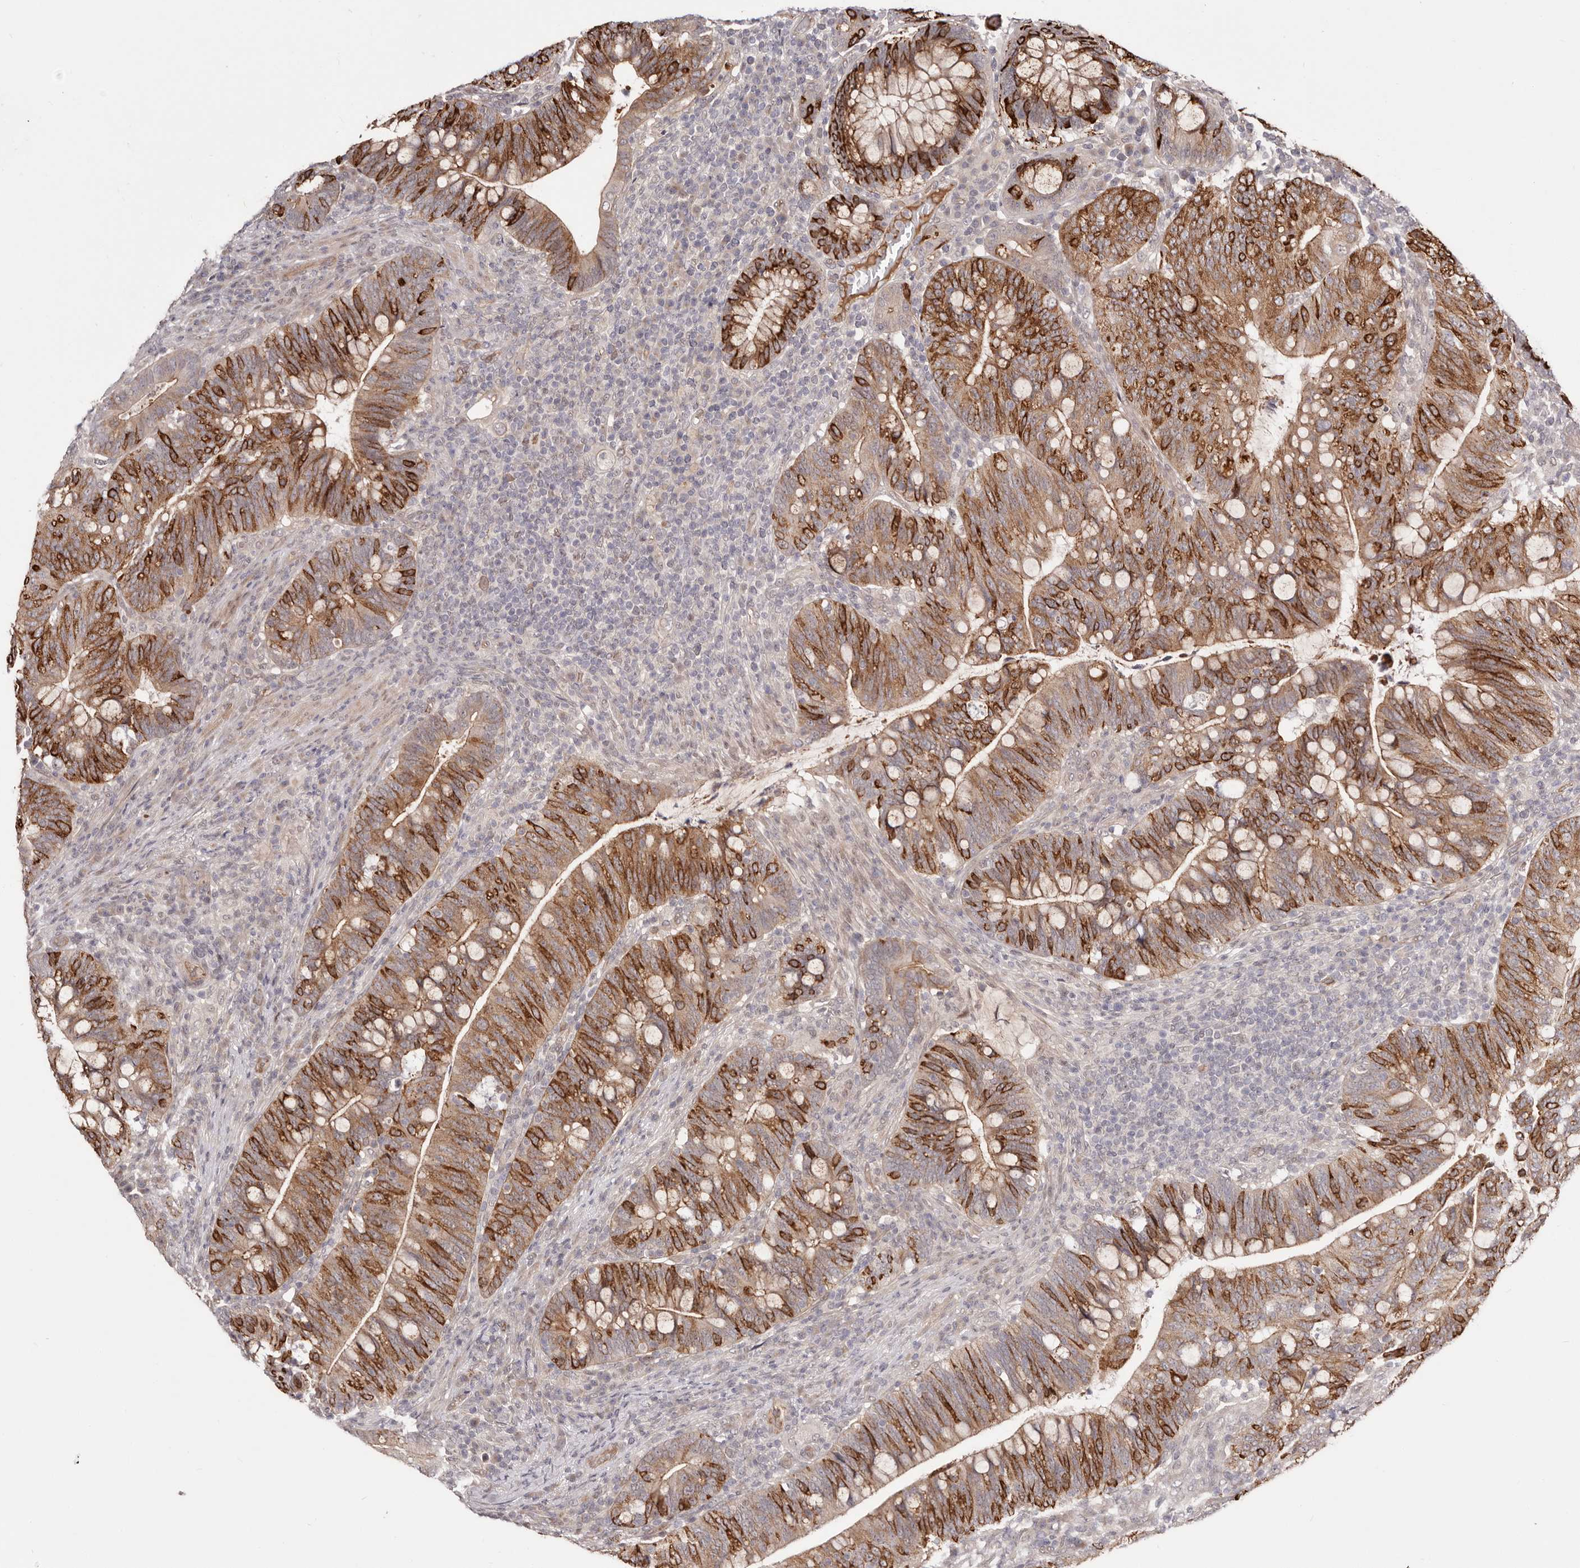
{"staining": {"intensity": "strong", "quantity": ">75%", "location": "cytoplasmic/membranous"}, "tissue": "colorectal cancer", "cell_type": "Tumor cells", "image_type": "cancer", "snomed": [{"axis": "morphology", "description": "Adenocarcinoma, NOS"}, {"axis": "topography", "description": "Colon"}], "caption": "This image demonstrates IHC staining of colorectal adenocarcinoma, with high strong cytoplasmic/membranous expression in about >75% of tumor cells.", "gene": "EGR3", "patient": {"sex": "female", "age": 66}}